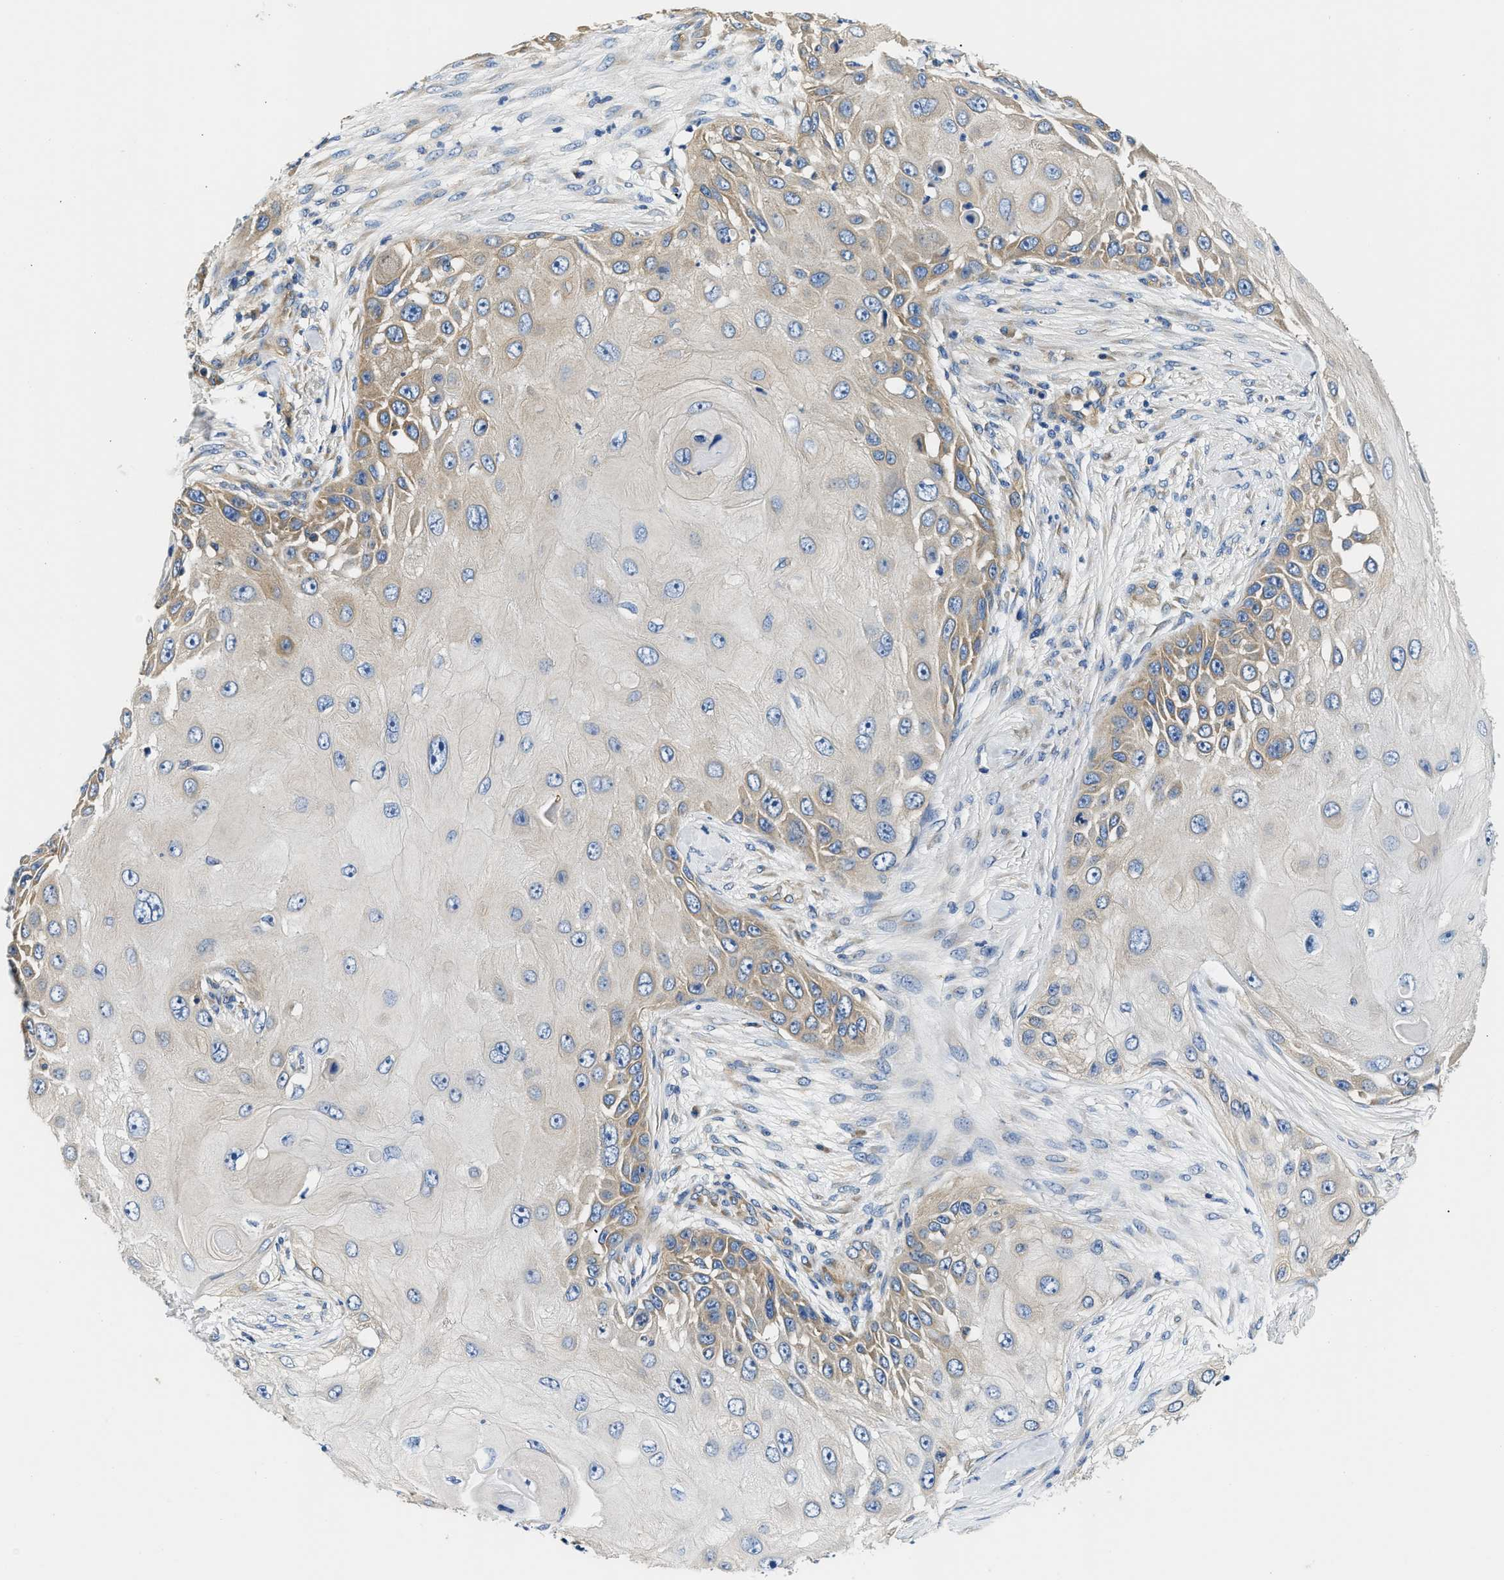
{"staining": {"intensity": "weak", "quantity": "25%-75%", "location": "cytoplasmic/membranous"}, "tissue": "skin cancer", "cell_type": "Tumor cells", "image_type": "cancer", "snomed": [{"axis": "morphology", "description": "Squamous cell carcinoma, NOS"}, {"axis": "topography", "description": "Skin"}], "caption": "This photomicrograph demonstrates IHC staining of human skin squamous cell carcinoma, with low weak cytoplasmic/membranous expression in approximately 25%-75% of tumor cells.", "gene": "CSDE1", "patient": {"sex": "female", "age": 44}}